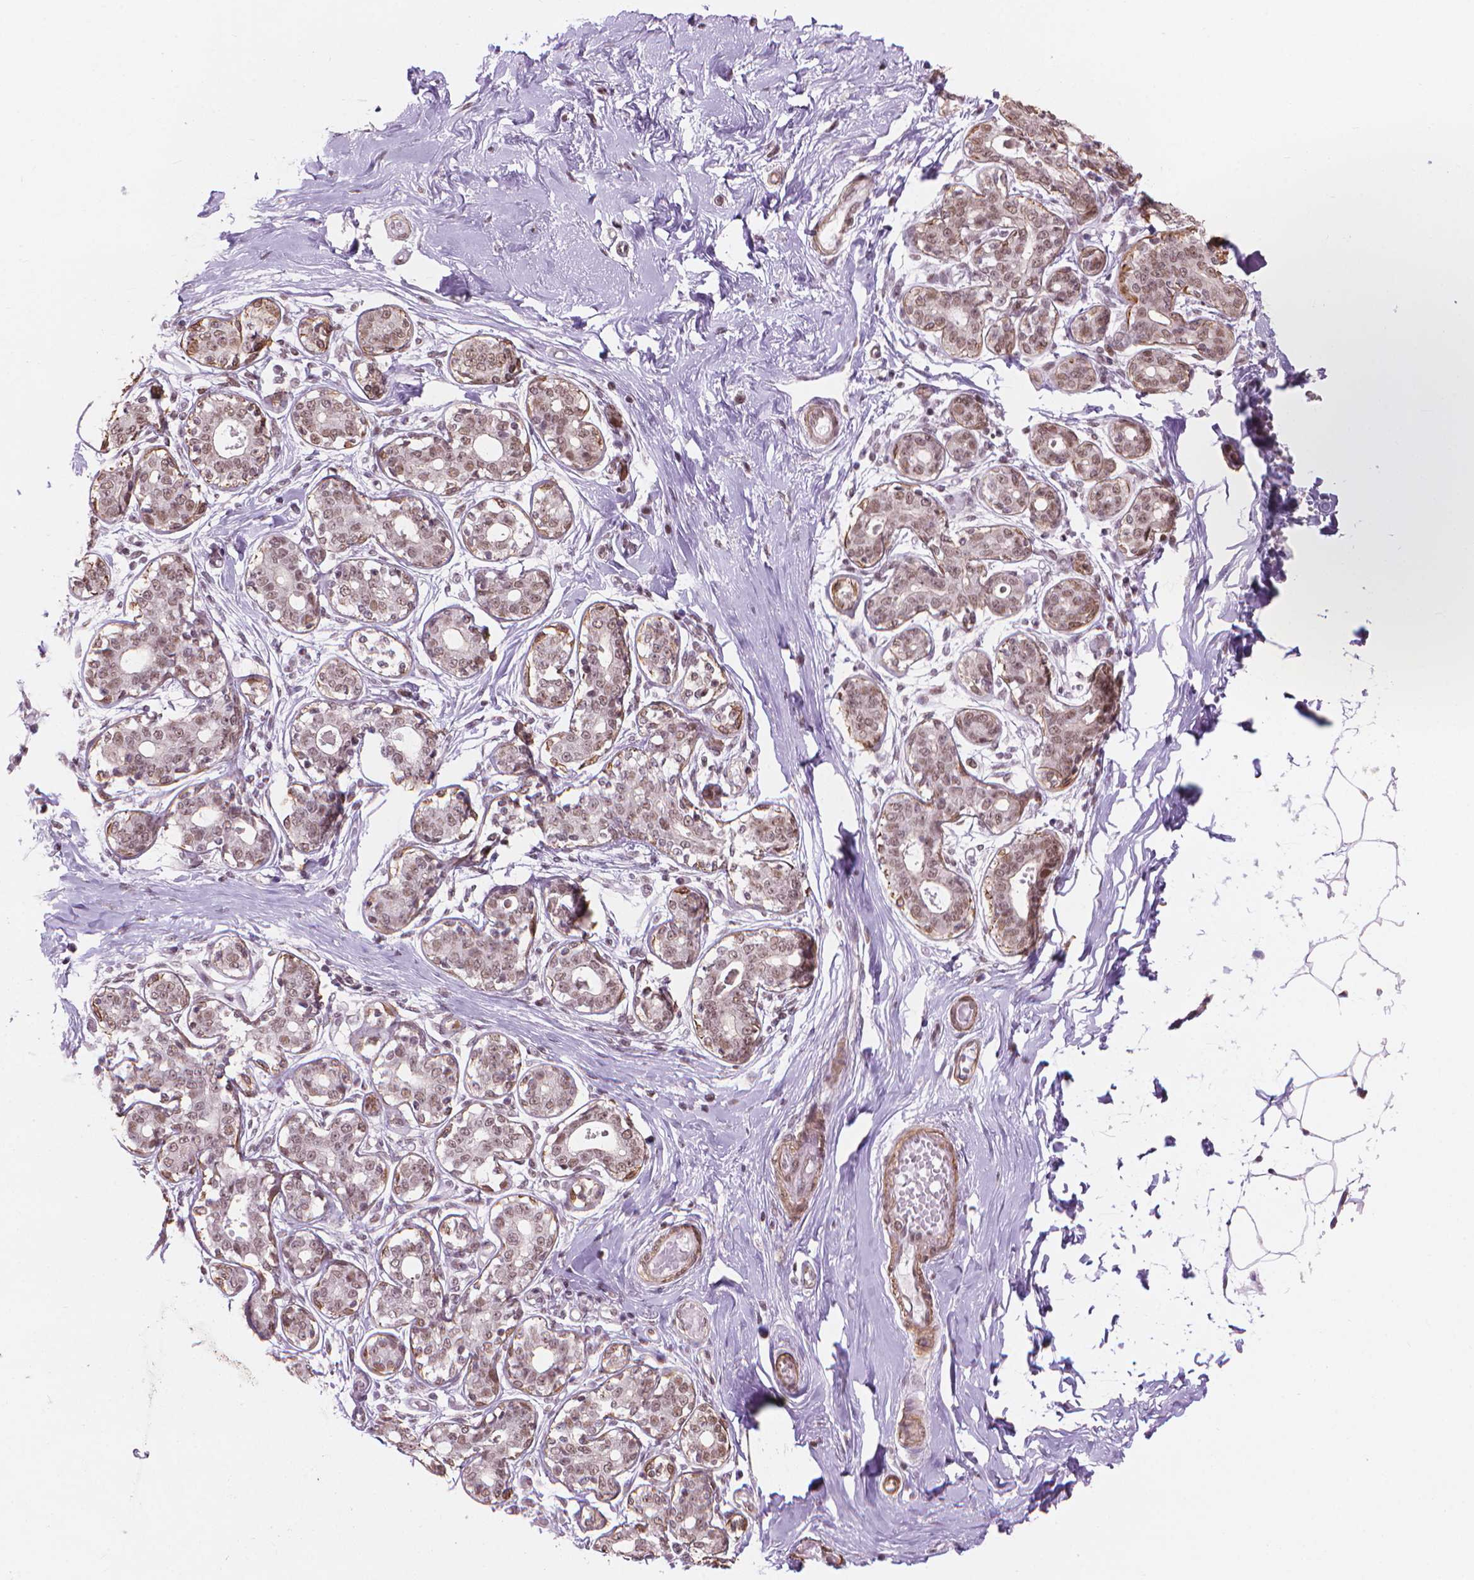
{"staining": {"intensity": "moderate", "quantity": "<25%", "location": "nuclear"}, "tissue": "breast", "cell_type": "Adipocytes", "image_type": "normal", "snomed": [{"axis": "morphology", "description": "Normal tissue, NOS"}, {"axis": "topography", "description": "Skin"}, {"axis": "topography", "description": "Breast"}], "caption": "Immunohistochemistry (IHC) (DAB) staining of unremarkable breast shows moderate nuclear protein staining in about <25% of adipocytes.", "gene": "HOXD4", "patient": {"sex": "female", "age": 43}}